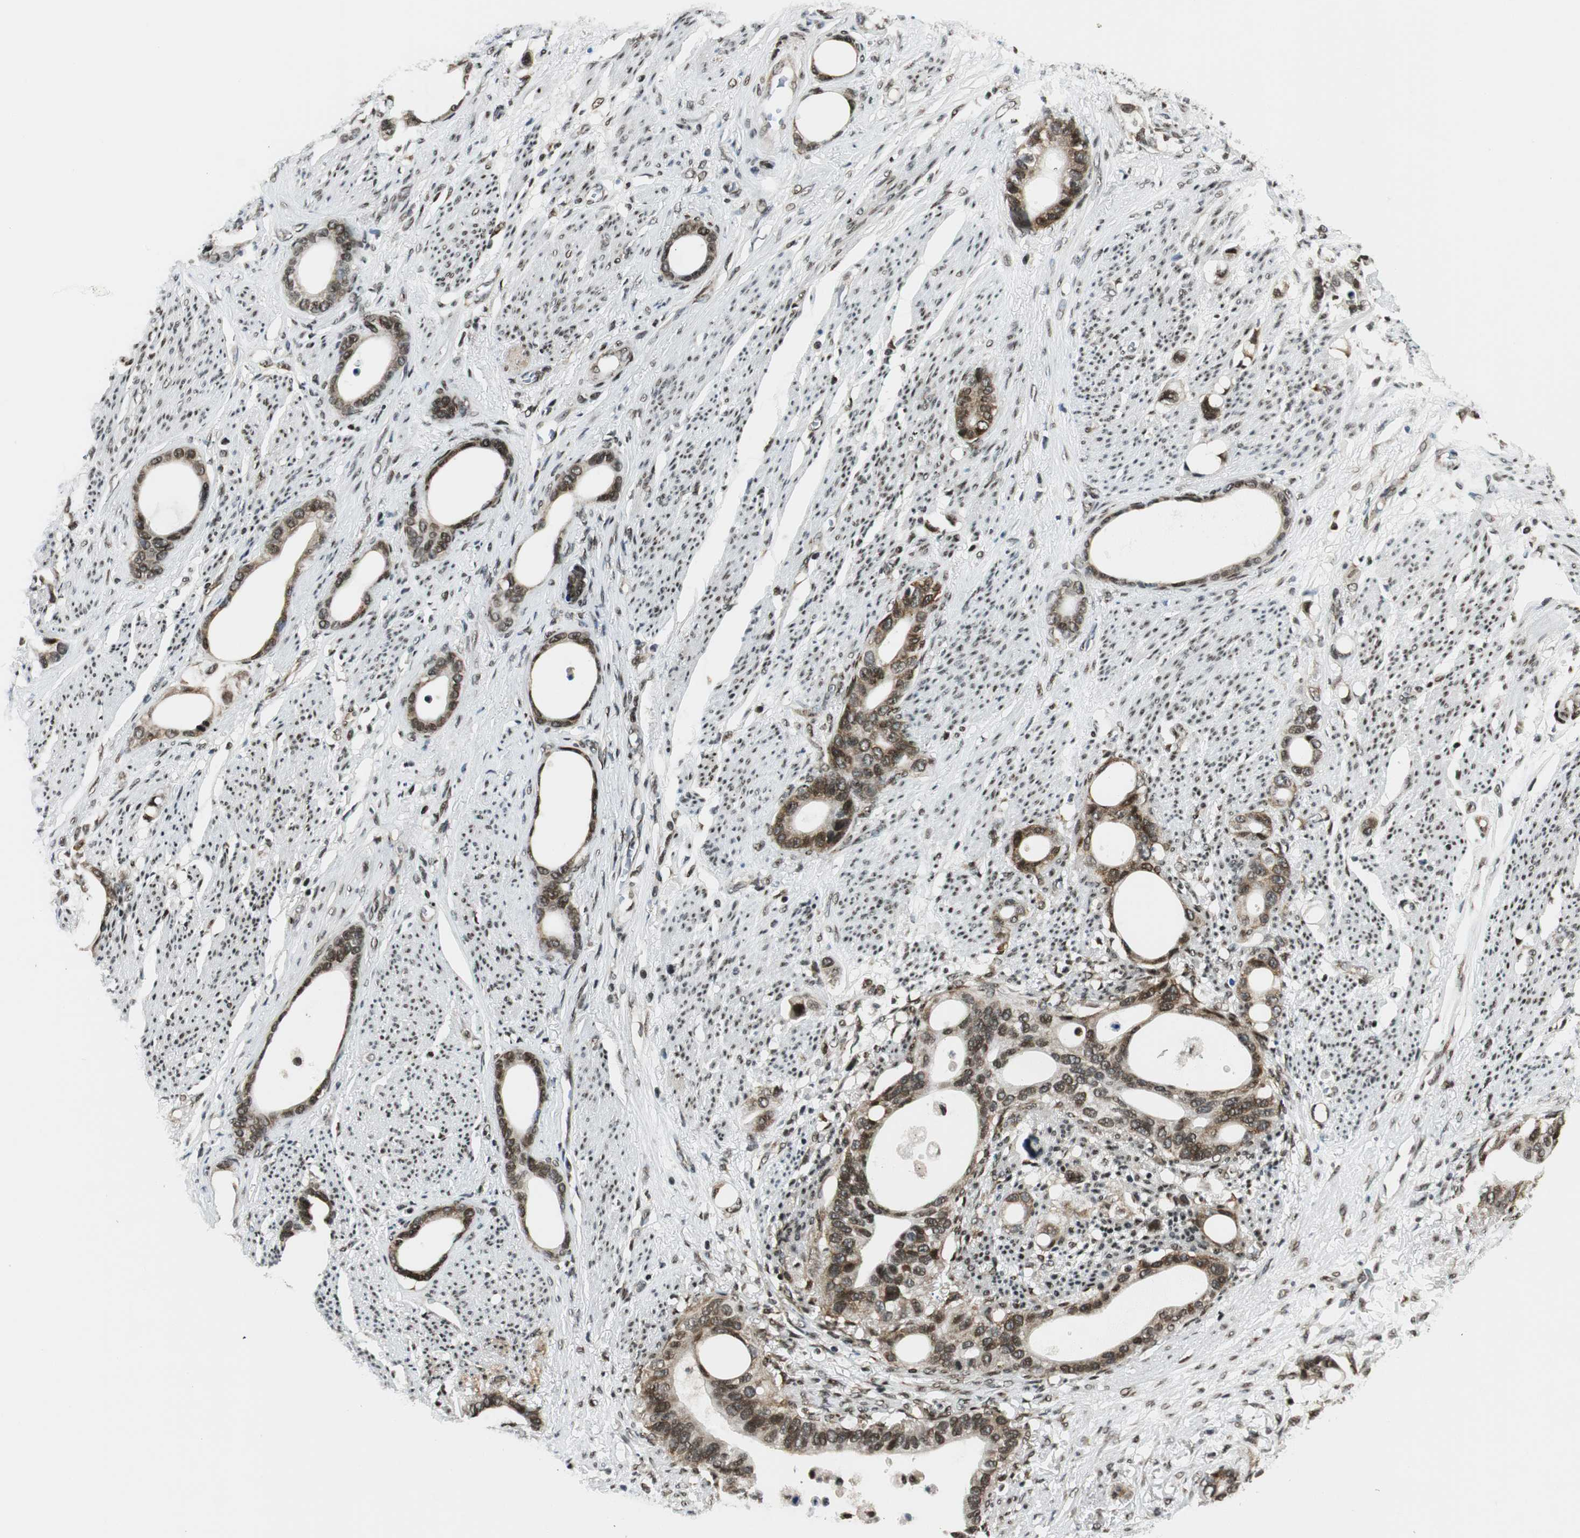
{"staining": {"intensity": "moderate", "quantity": ">75%", "location": "cytoplasmic/membranous,nuclear"}, "tissue": "stomach cancer", "cell_type": "Tumor cells", "image_type": "cancer", "snomed": [{"axis": "morphology", "description": "Adenocarcinoma, NOS"}, {"axis": "topography", "description": "Stomach"}], "caption": "Tumor cells display moderate cytoplasmic/membranous and nuclear positivity in approximately >75% of cells in stomach cancer.", "gene": "RING1", "patient": {"sex": "female", "age": 75}}